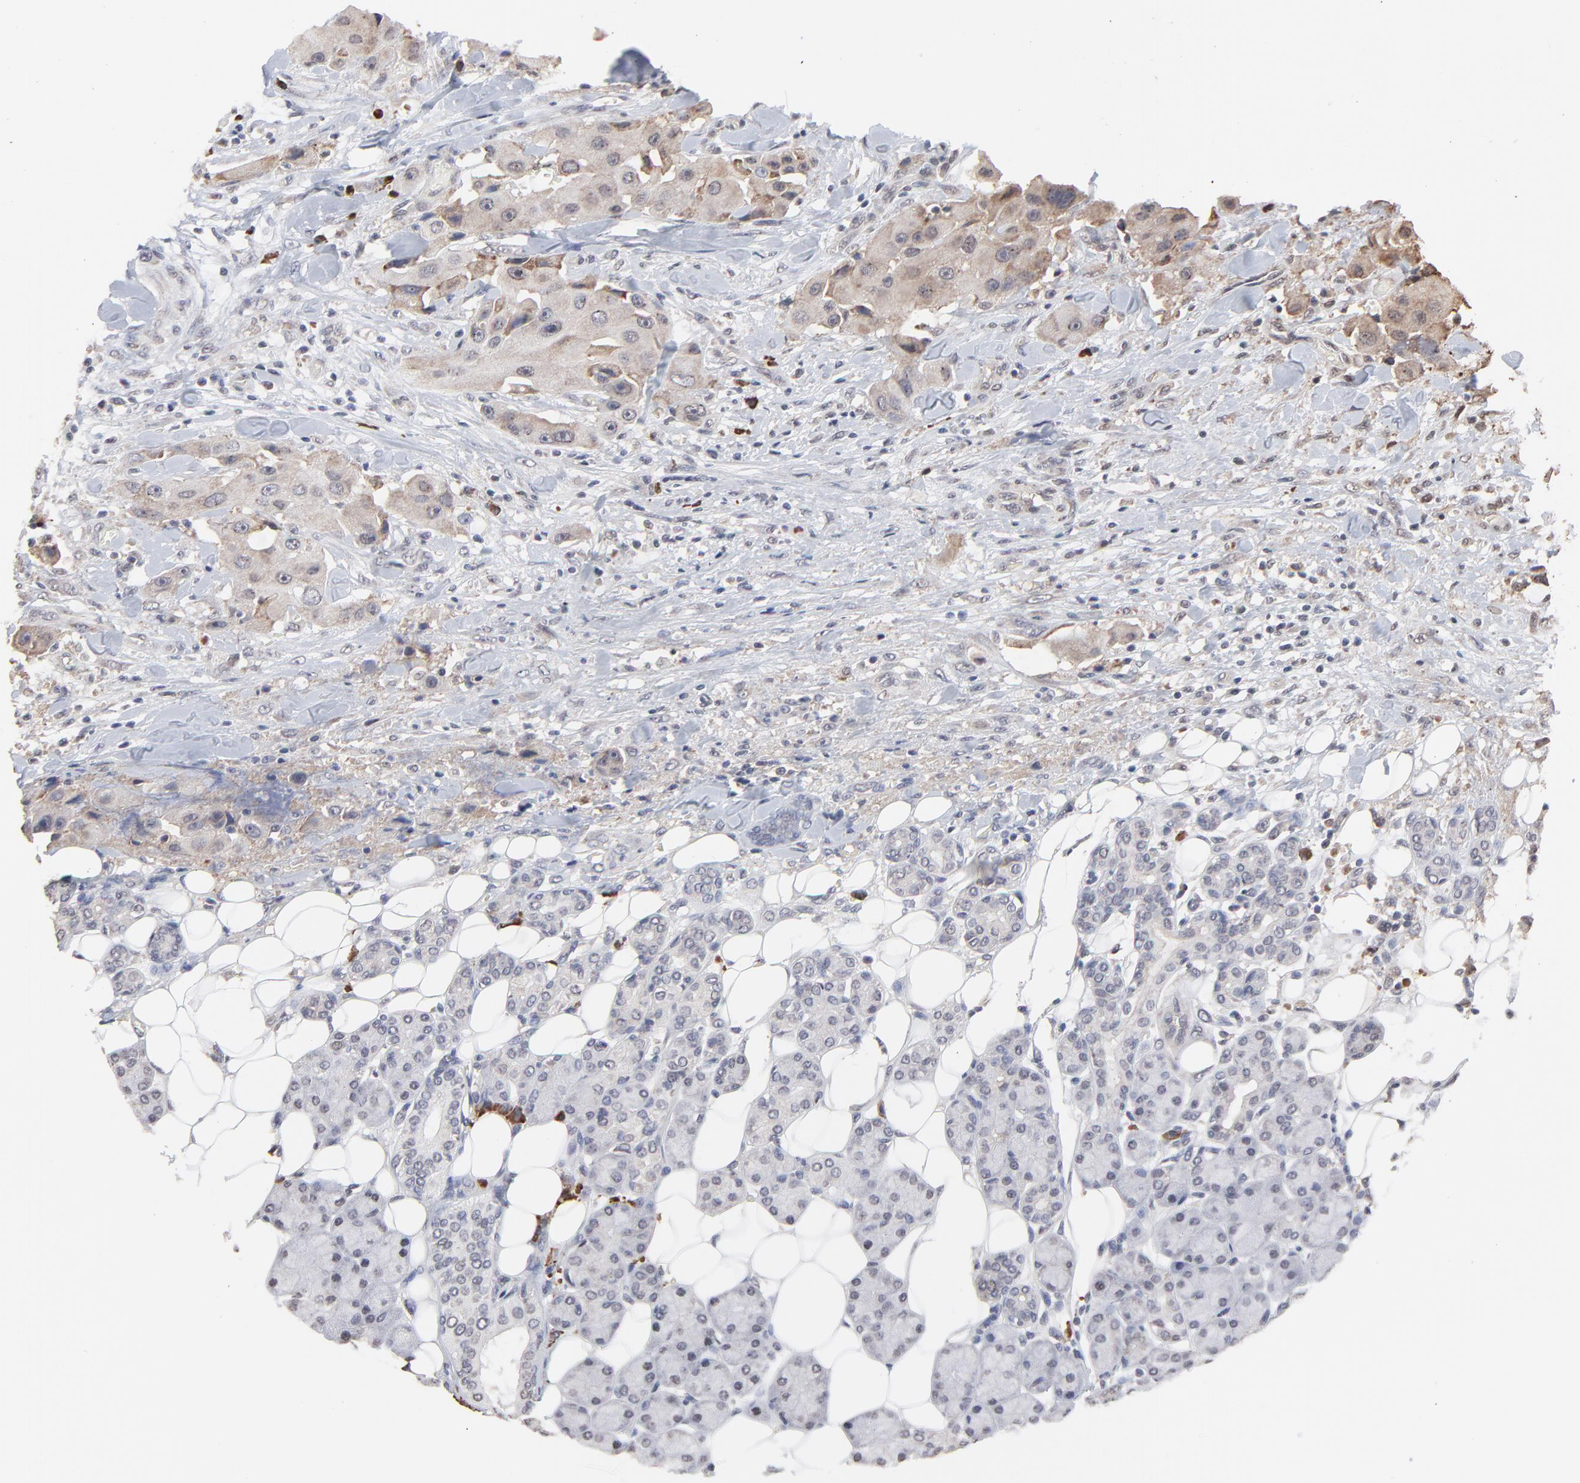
{"staining": {"intensity": "weak", "quantity": "25%-75%", "location": "cytoplasmic/membranous"}, "tissue": "head and neck cancer", "cell_type": "Tumor cells", "image_type": "cancer", "snomed": [{"axis": "morphology", "description": "Normal tissue, NOS"}, {"axis": "morphology", "description": "Adenocarcinoma, NOS"}, {"axis": "topography", "description": "Salivary gland"}, {"axis": "topography", "description": "Head-Neck"}], "caption": "This micrograph shows IHC staining of head and neck cancer (adenocarcinoma), with low weak cytoplasmic/membranous positivity in about 25%-75% of tumor cells.", "gene": "CHM", "patient": {"sex": "male", "age": 80}}